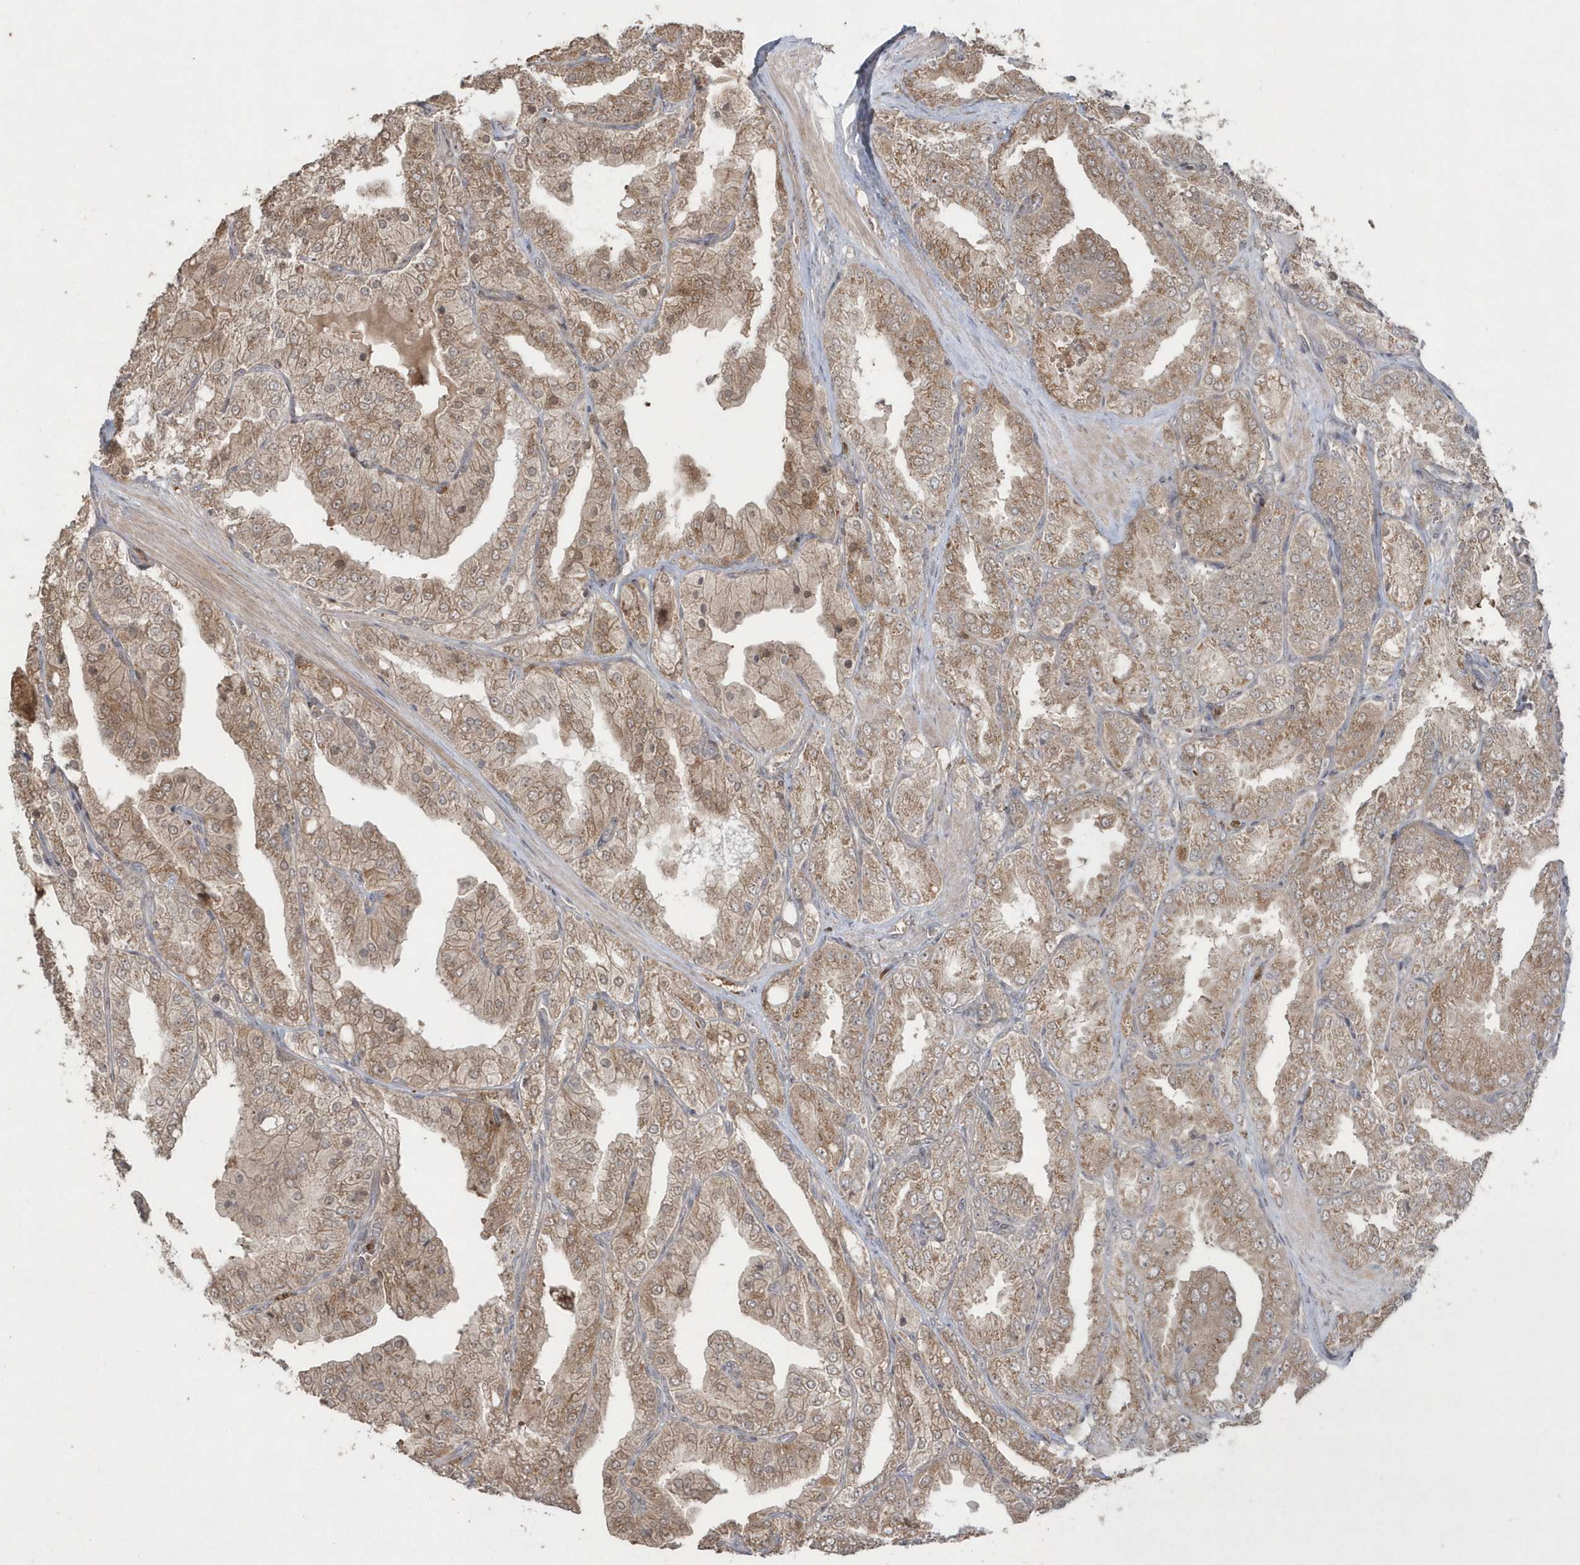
{"staining": {"intensity": "moderate", "quantity": ">75%", "location": "cytoplasmic/membranous"}, "tissue": "prostate cancer", "cell_type": "Tumor cells", "image_type": "cancer", "snomed": [{"axis": "morphology", "description": "Adenocarcinoma, High grade"}, {"axis": "topography", "description": "Prostate"}], "caption": "Prostate cancer tissue shows moderate cytoplasmic/membranous staining in approximately >75% of tumor cells", "gene": "GEMIN6", "patient": {"sex": "male", "age": 50}}